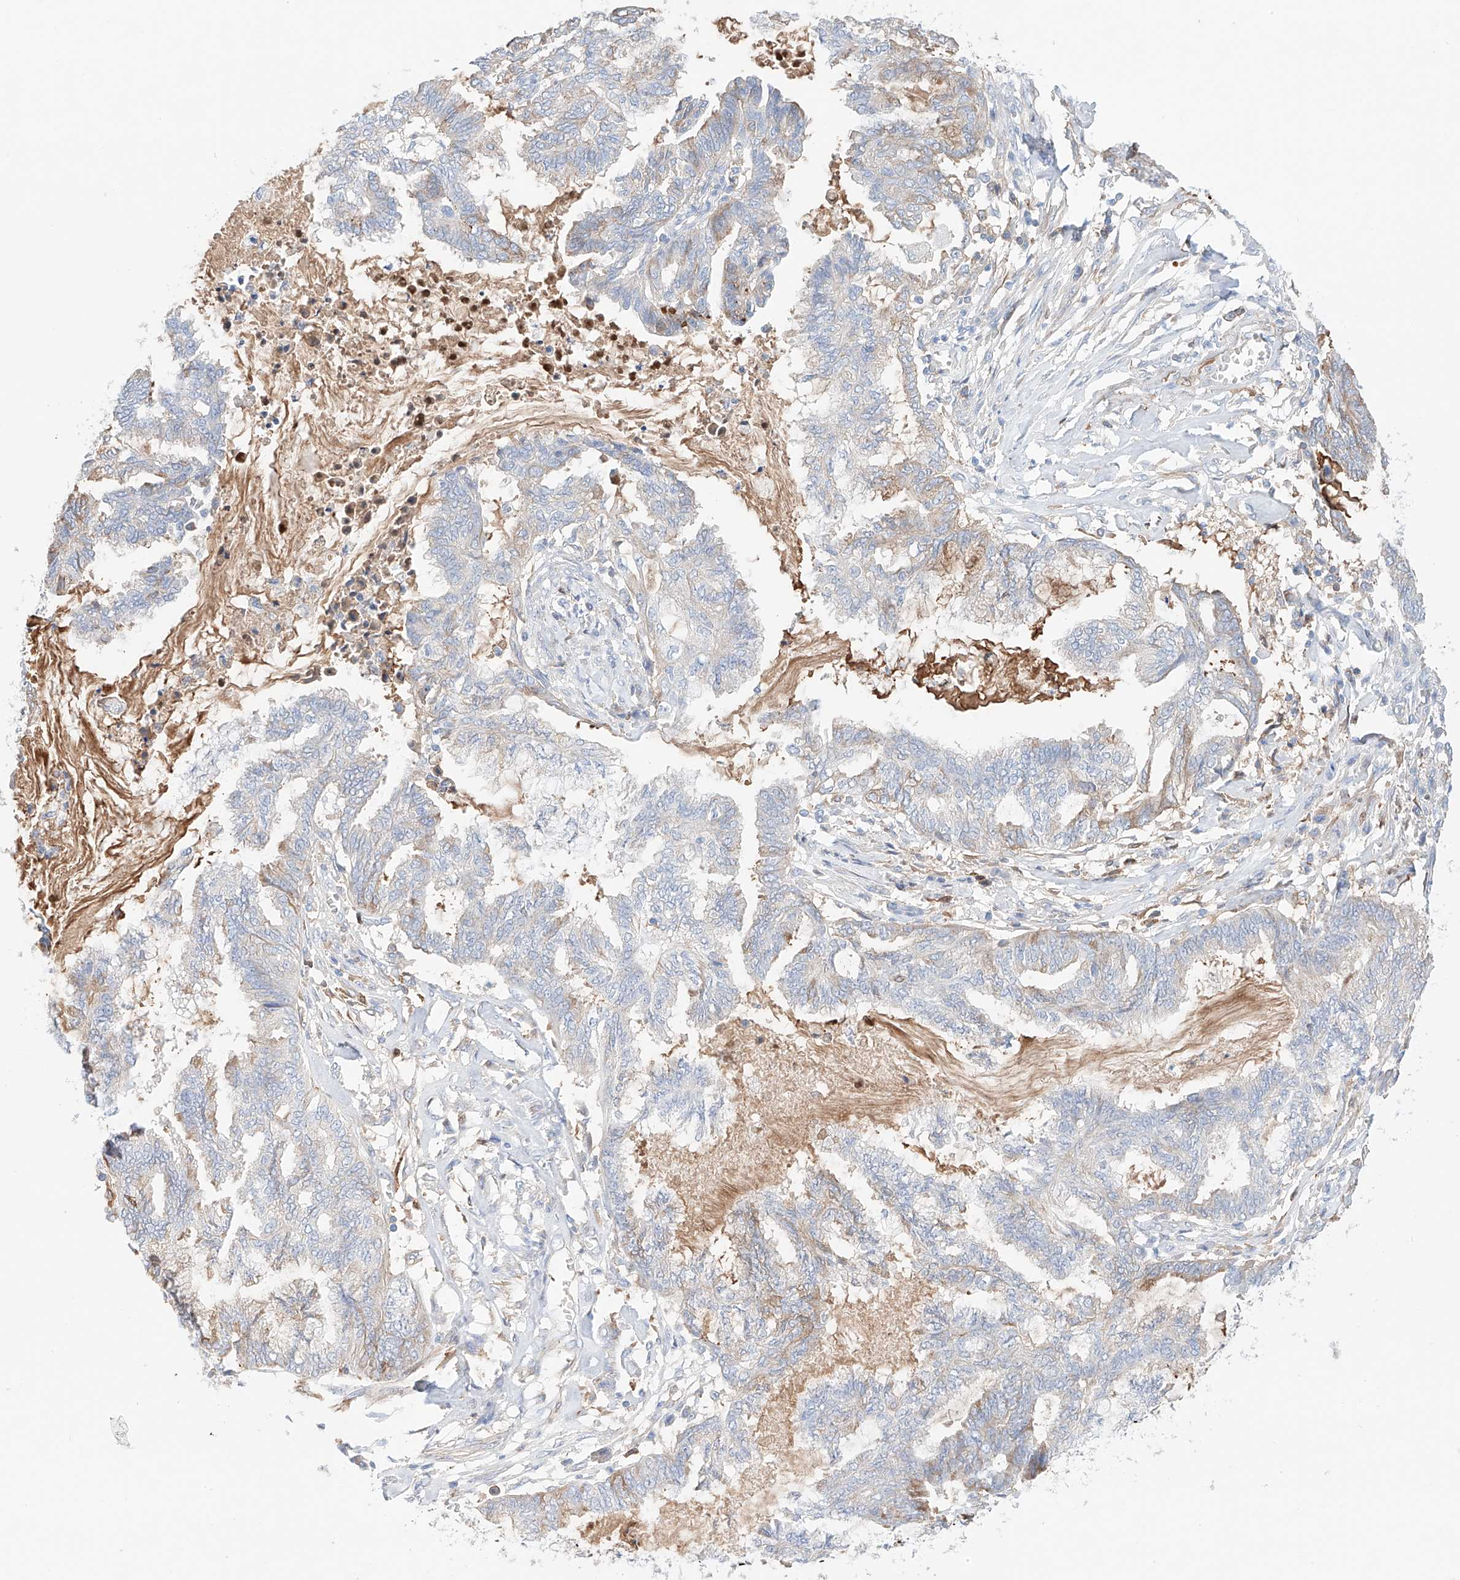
{"staining": {"intensity": "weak", "quantity": "<25%", "location": "cytoplasmic/membranous"}, "tissue": "endometrial cancer", "cell_type": "Tumor cells", "image_type": "cancer", "snomed": [{"axis": "morphology", "description": "Adenocarcinoma, NOS"}, {"axis": "topography", "description": "Endometrium"}], "caption": "High power microscopy photomicrograph of an immunohistochemistry micrograph of endometrial cancer, revealing no significant positivity in tumor cells.", "gene": "PGGT1B", "patient": {"sex": "female", "age": 86}}